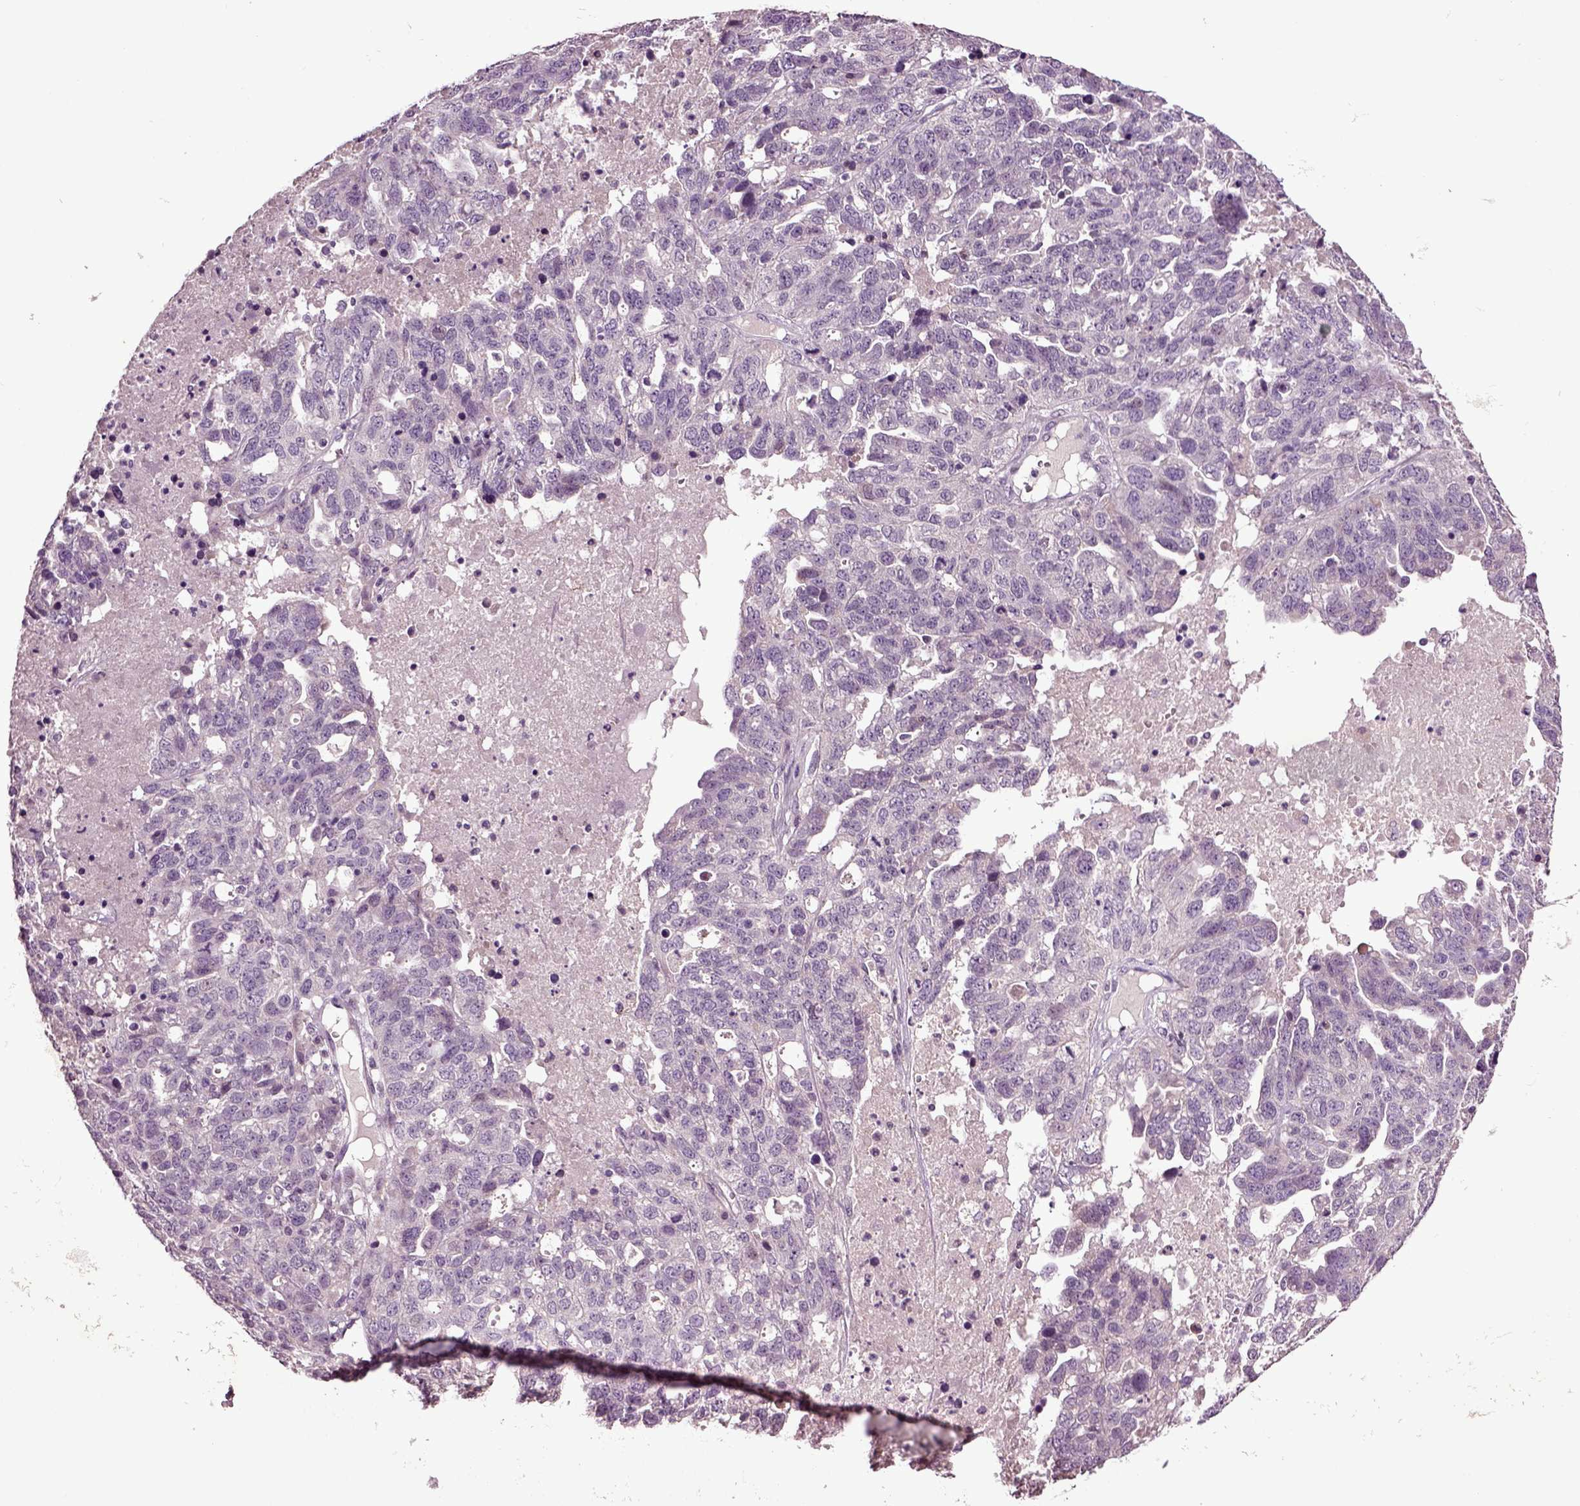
{"staining": {"intensity": "negative", "quantity": "none", "location": "none"}, "tissue": "ovarian cancer", "cell_type": "Tumor cells", "image_type": "cancer", "snomed": [{"axis": "morphology", "description": "Cystadenocarcinoma, serous, NOS"}, {"axis": "topography", "description": "Ovary"}], "caption": "Serous cystadenocarcinoma (ovarian) stained for a protein using immunohistochemistry (IHC) displays no positivity tumor cells.", "gene": "SLC17A6", "patient": {"sex": "female", "age": 71}}